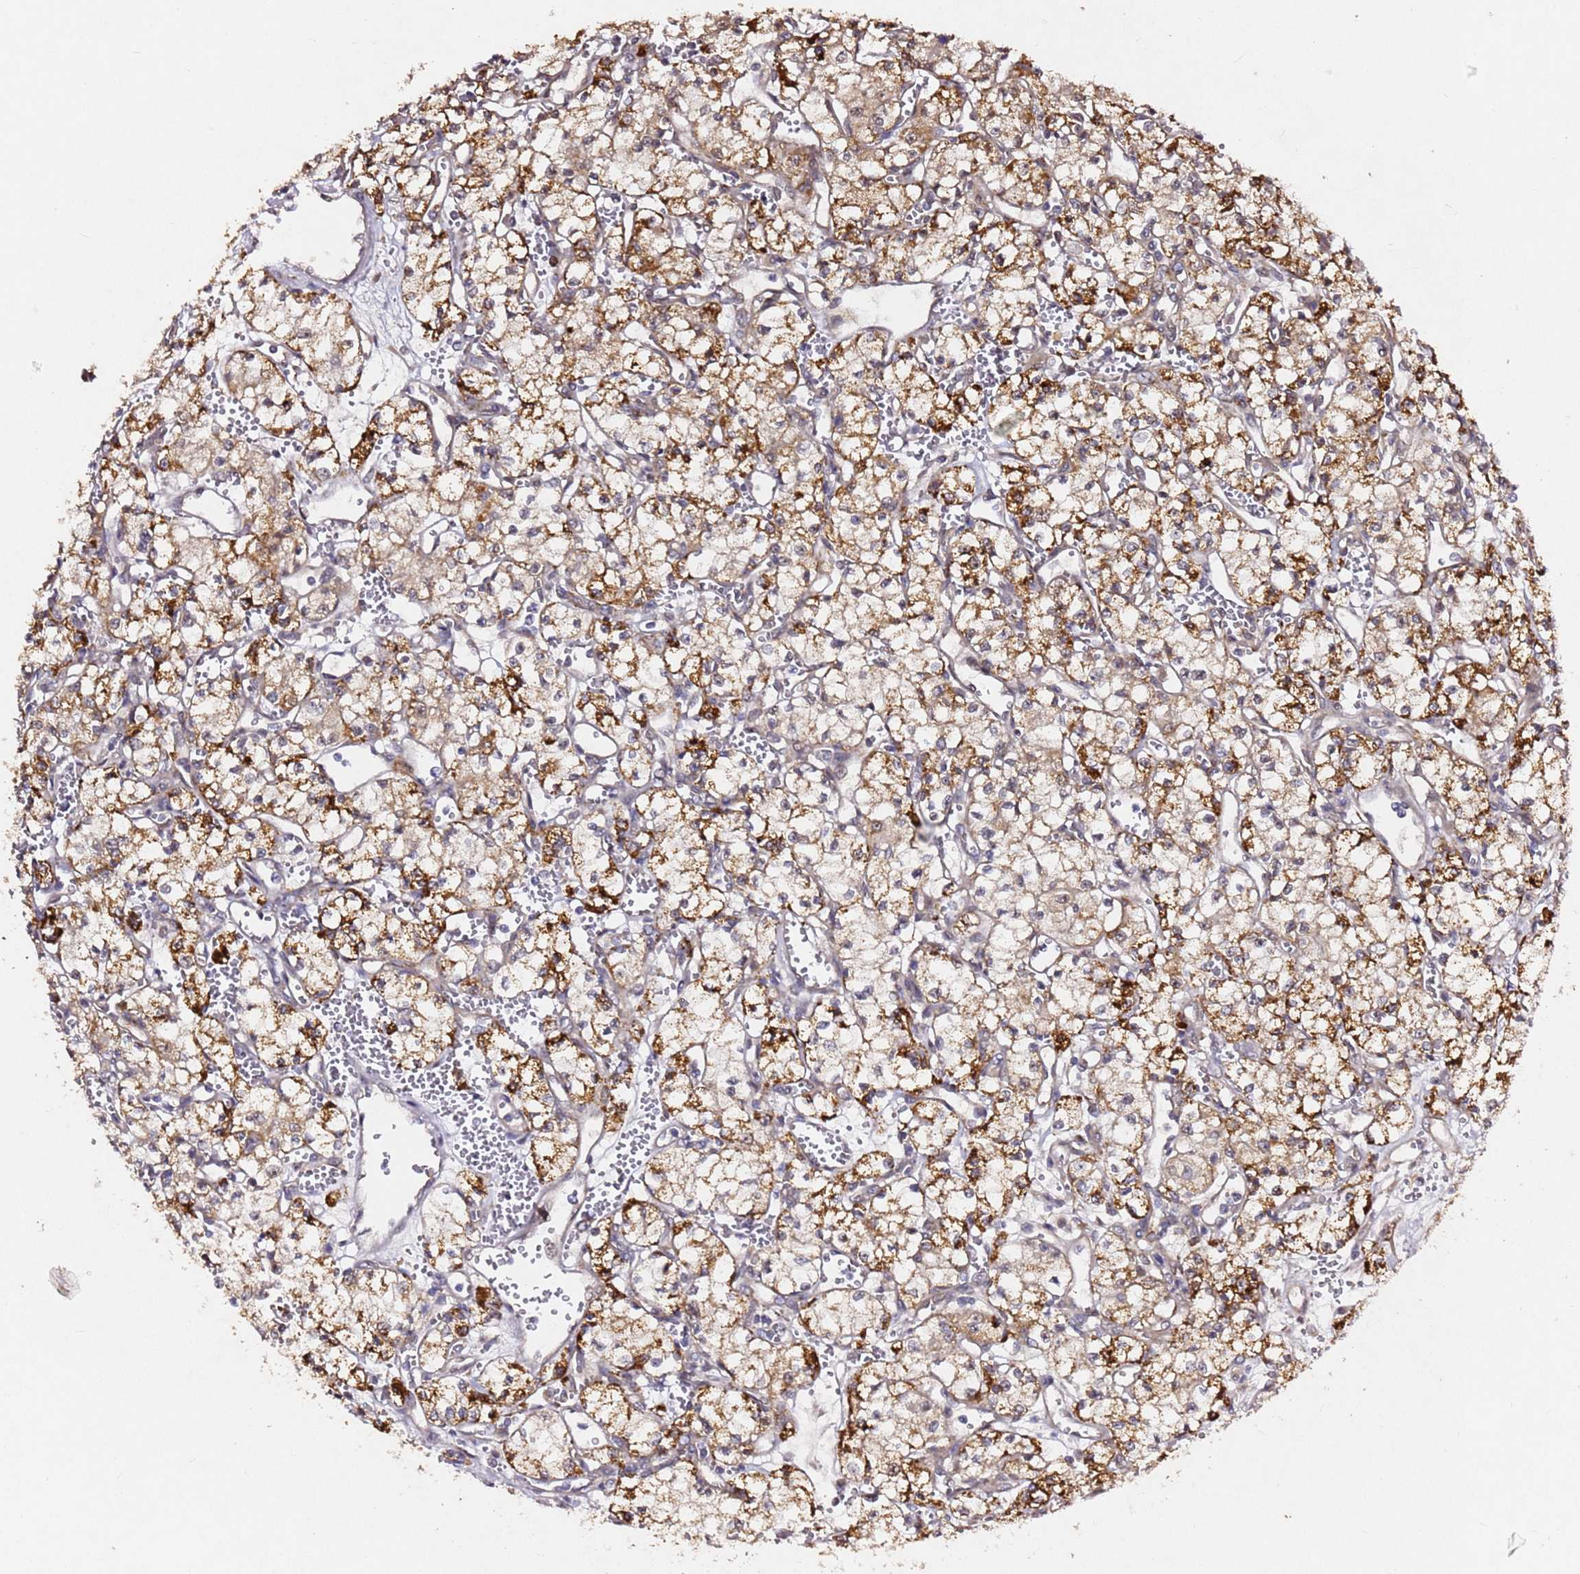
{"staining": {"intensity": "strong", "quantity": "25%-75%", "location": "cytoplasmic/membranous"}, "tissue": "renal cancer", "cell_type": "Tumor cells", "image_type": "cancer", "snomed": [{"axis": "morphology", "description": "Adenocarcinoma, NOS"}, {"axis": "topography", "description": "Kidney"}], "caption": "There is high levels of strong cytoplasmic/membranous expression in tumor cells of adenocarcinoma (renal), as demonstrated by immunohistochemical staining (brown color).", "gene": "ALG11", "patient": {"sex": "male", "age": 59}}